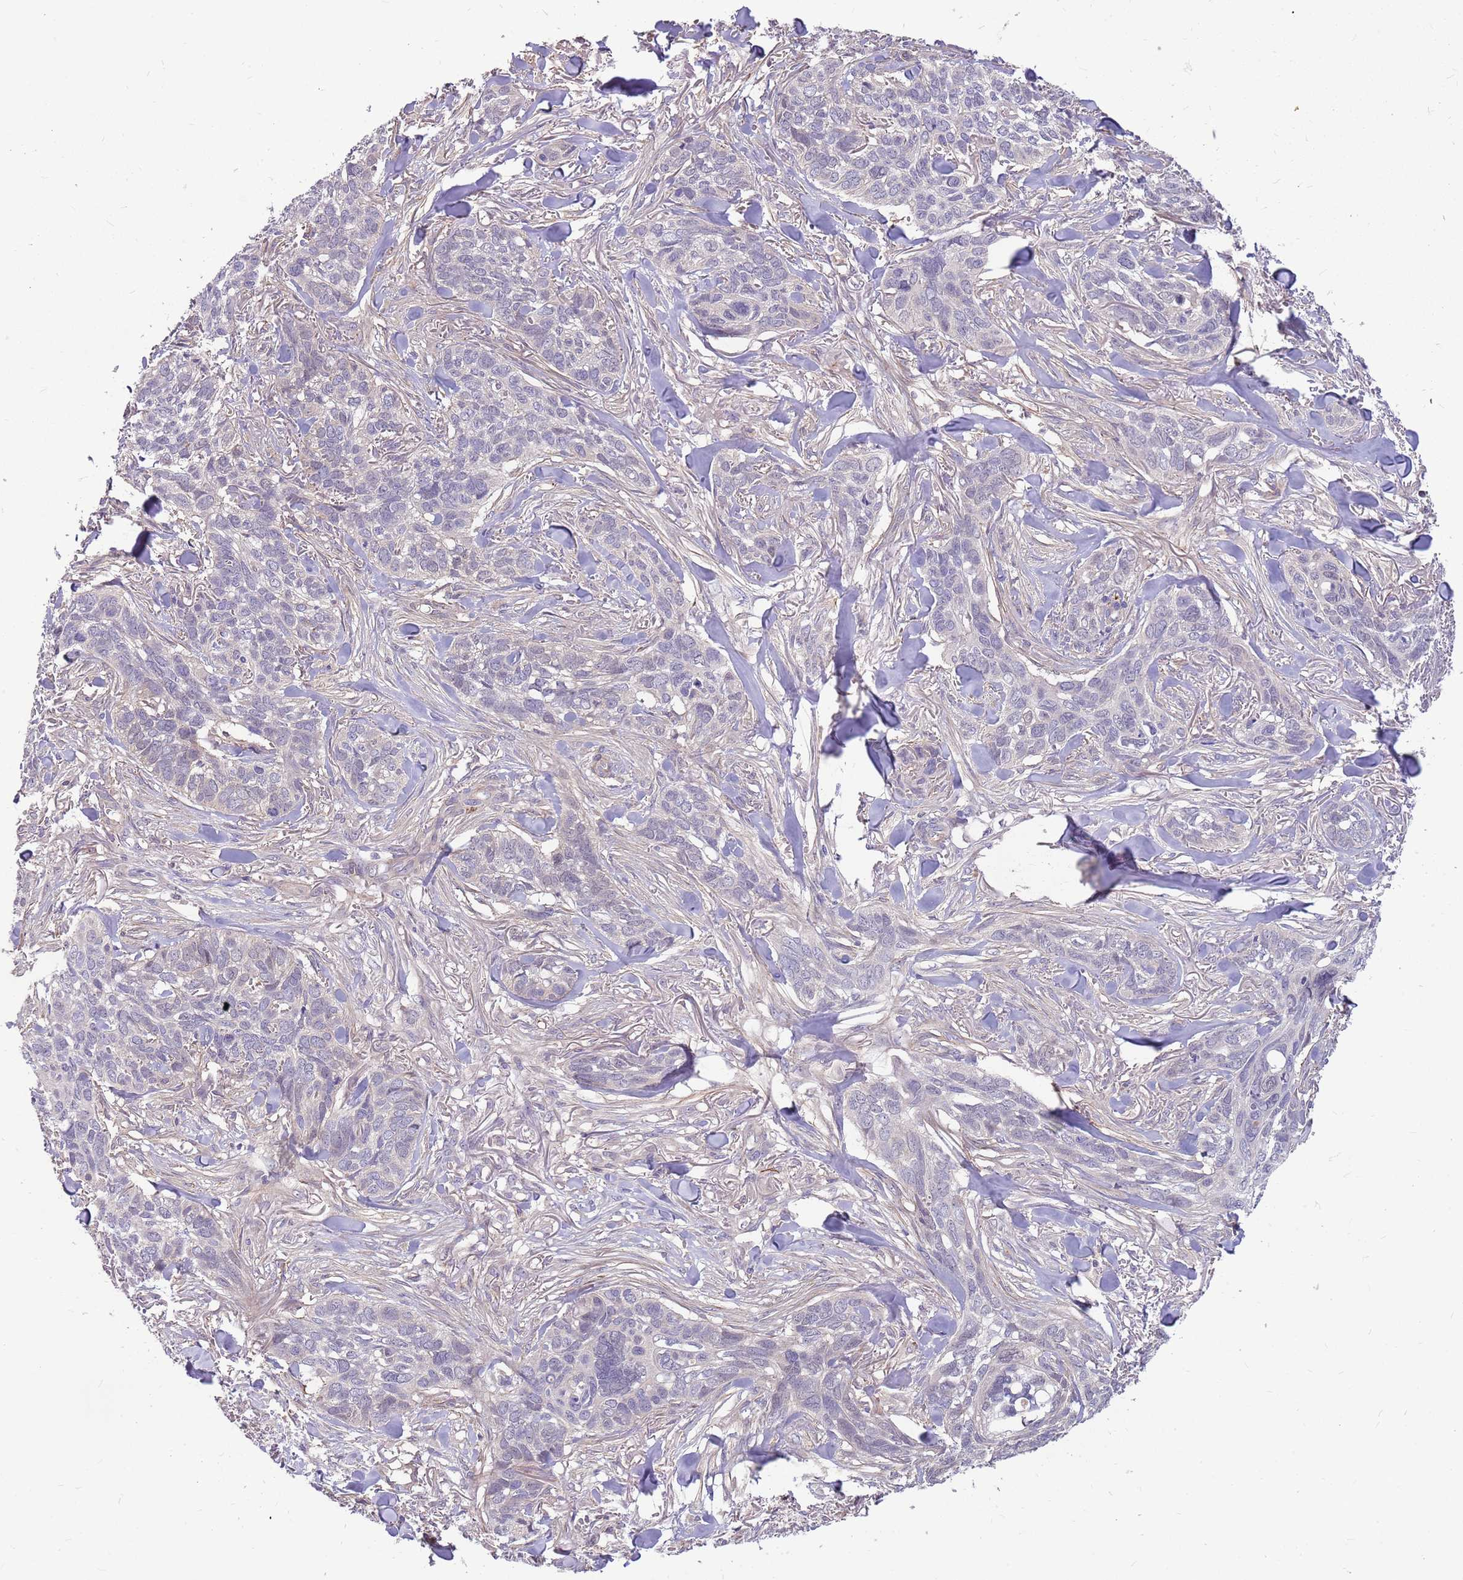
{"staining": {"intensity": "negative", "quantity": "none", "location": "none"}, "tissue": "skin cancer", "cell_type": "Tumor cells", "image_type": "cancer", "snomed": [{"axis": "morphology", "description": "Basal cell carcinoma"}, {"axis": "topography", "description": "Skin"}], "caption": "Immunohistochemical staining of skin basal cell carcinoma exhibits no significant positivity in tumor cells. Nuclei are stained in blue.", "gene": "MVD", "patient": {"sex": "male", "age": 86}}